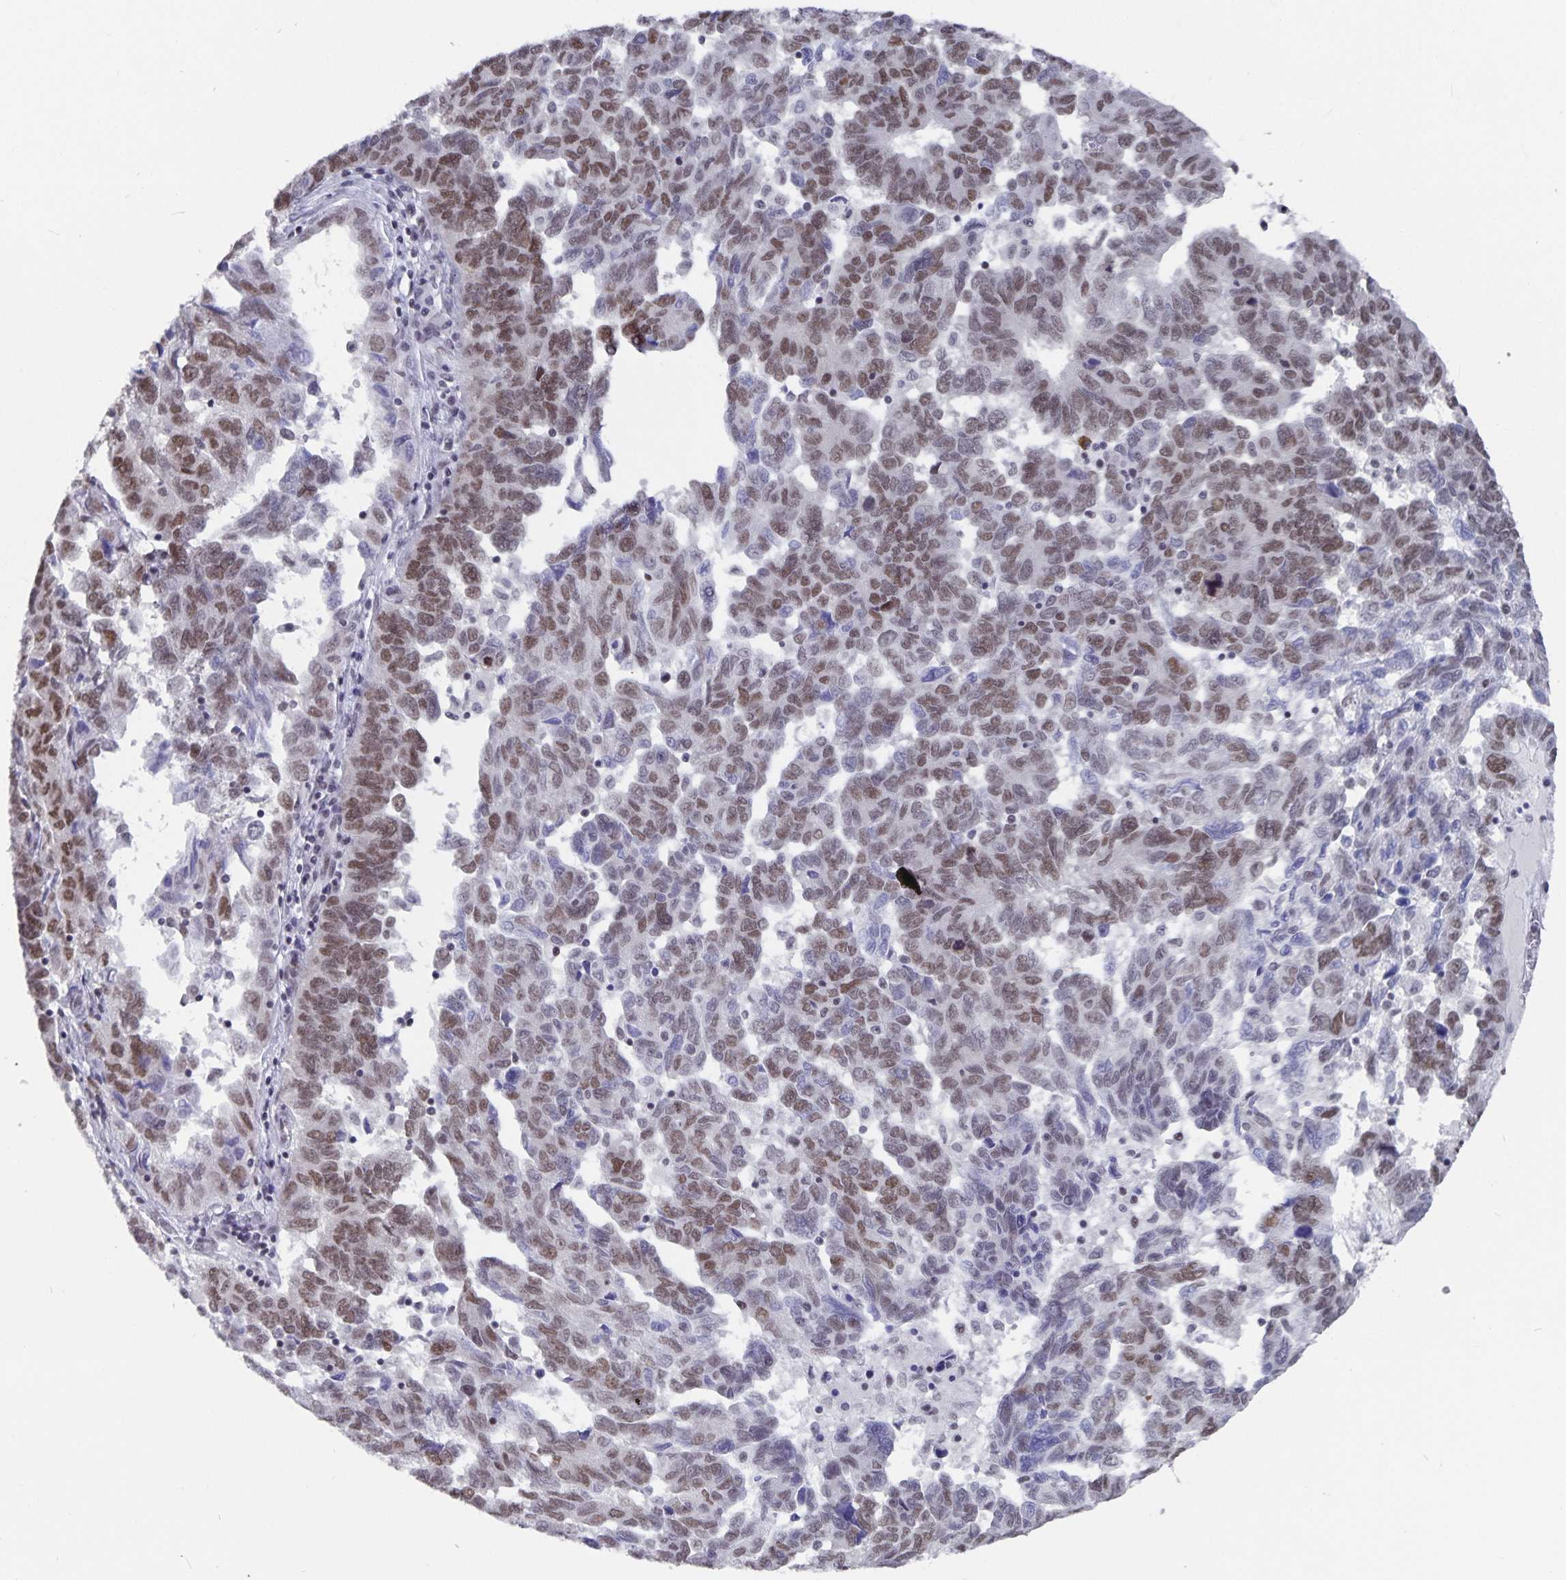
{"staining": {"intensity": "moderate", "quantity": ">75%", "location": "nuclear"}, "tissue": "ovarian cancer", "cell_type": "Tumor cells", "image_type": "cancer", "snomed": [{"axis": "morphology", "description": "Cystadenocarcinoma, serous, NOS"}, {"axis": "topography", "description": "Ovary"}], "caption": "Ovarian cancer (serous cystadenocarcinoma) tissue displays moderate nuclear staining in approximately >75% of tumor cells", "gene": "PBX2", "patient": {"sex": "female", "age": 64}}